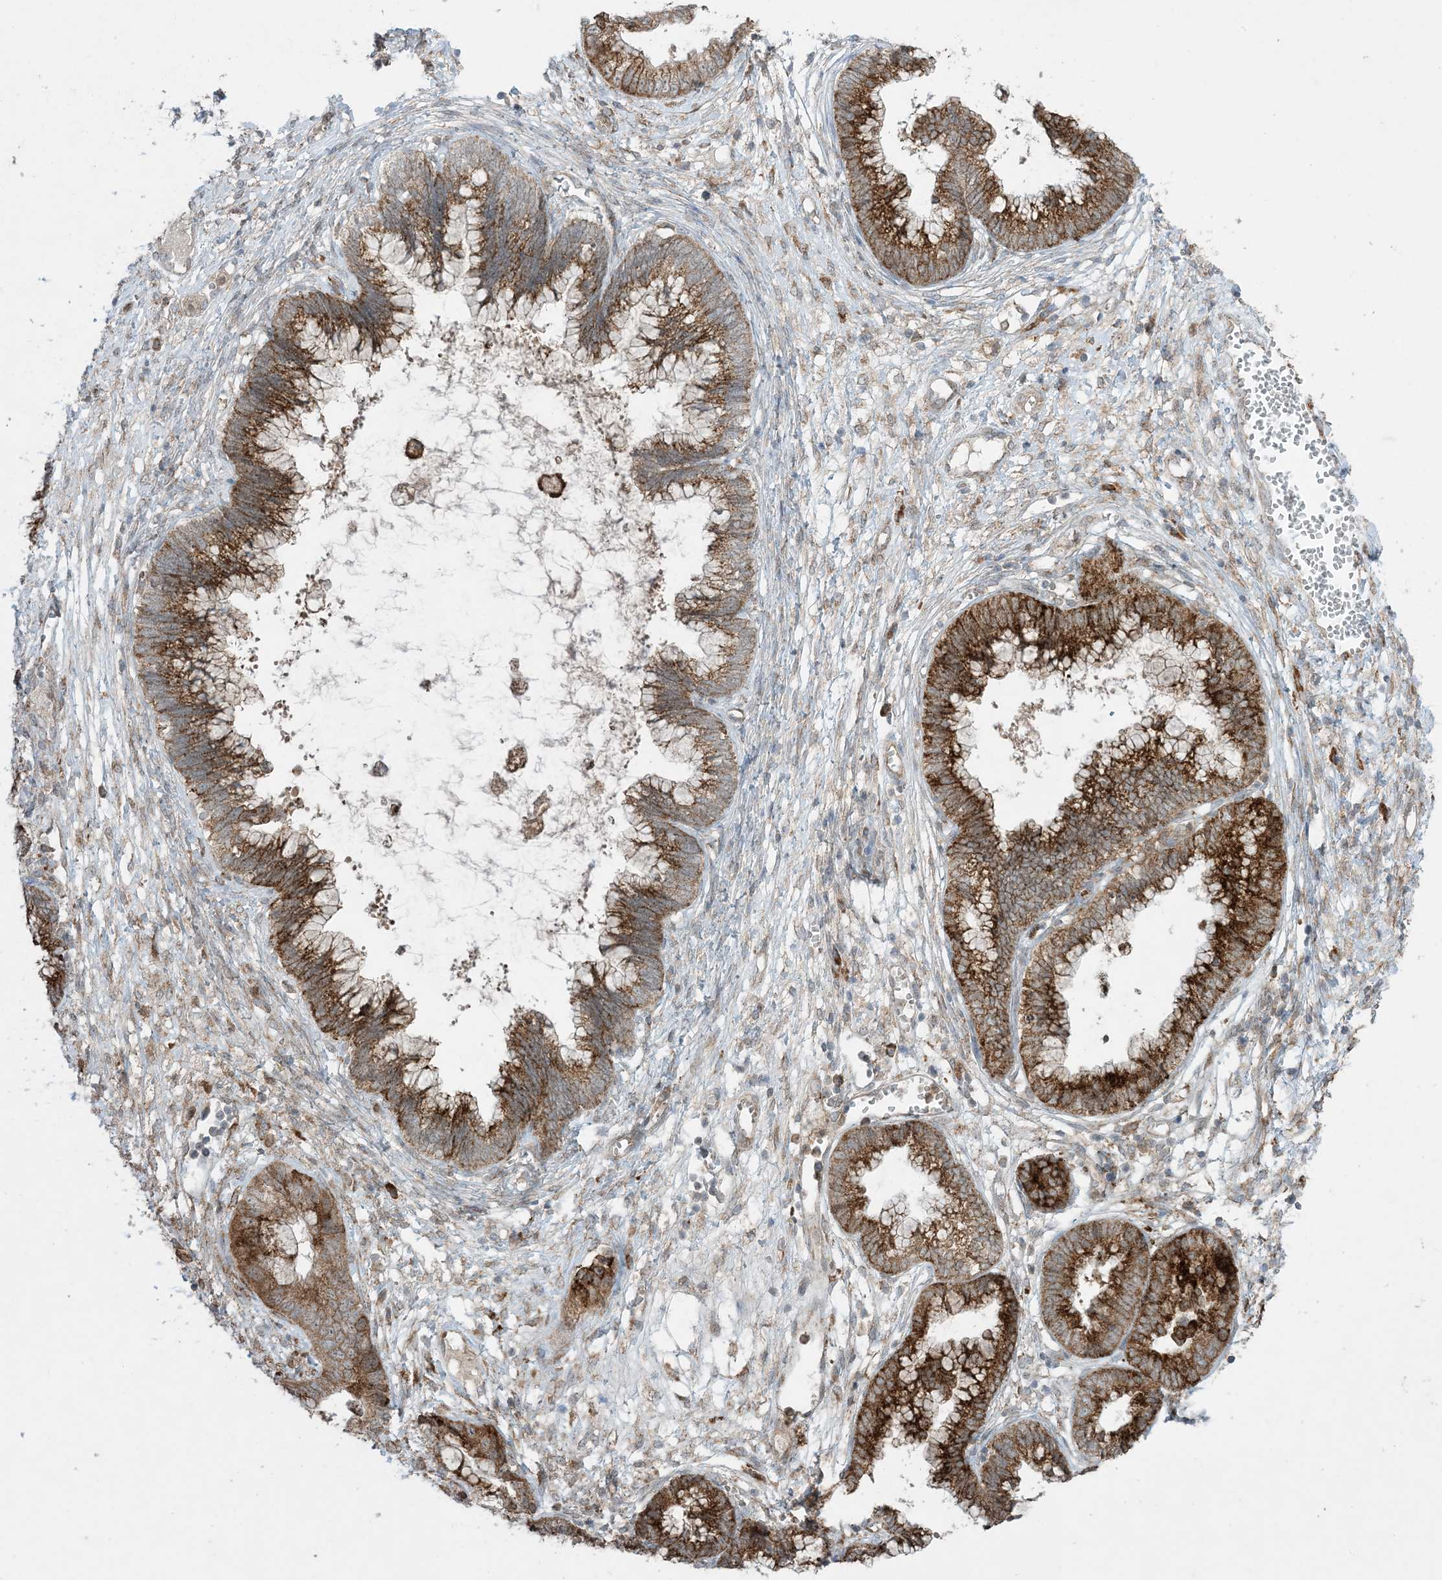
{"staining": {"intensity": "strong", "quantity": ">75%", "location": "cytoplasmic/membranous"}, "tissue": "cervical cancer", "cell_type": "Tumor cells", "image_type": "cancer", "snomed": [{"axis": "morphology", "description": "Adenocarcinoma, NOS"}, {"axis": "topography", "description": "Cervix"}], "caption": "Protein staining of cervical cancer tissue displays strong cytoplasmic/membranous positivity in about >75% of tumor cells. (Stains: DAB in brown, nuclei in blue, Microscopy: brightfield microscopy at high magnification).", "gene": "ODC1", "patient": {"sex": "female", "age": 44}}